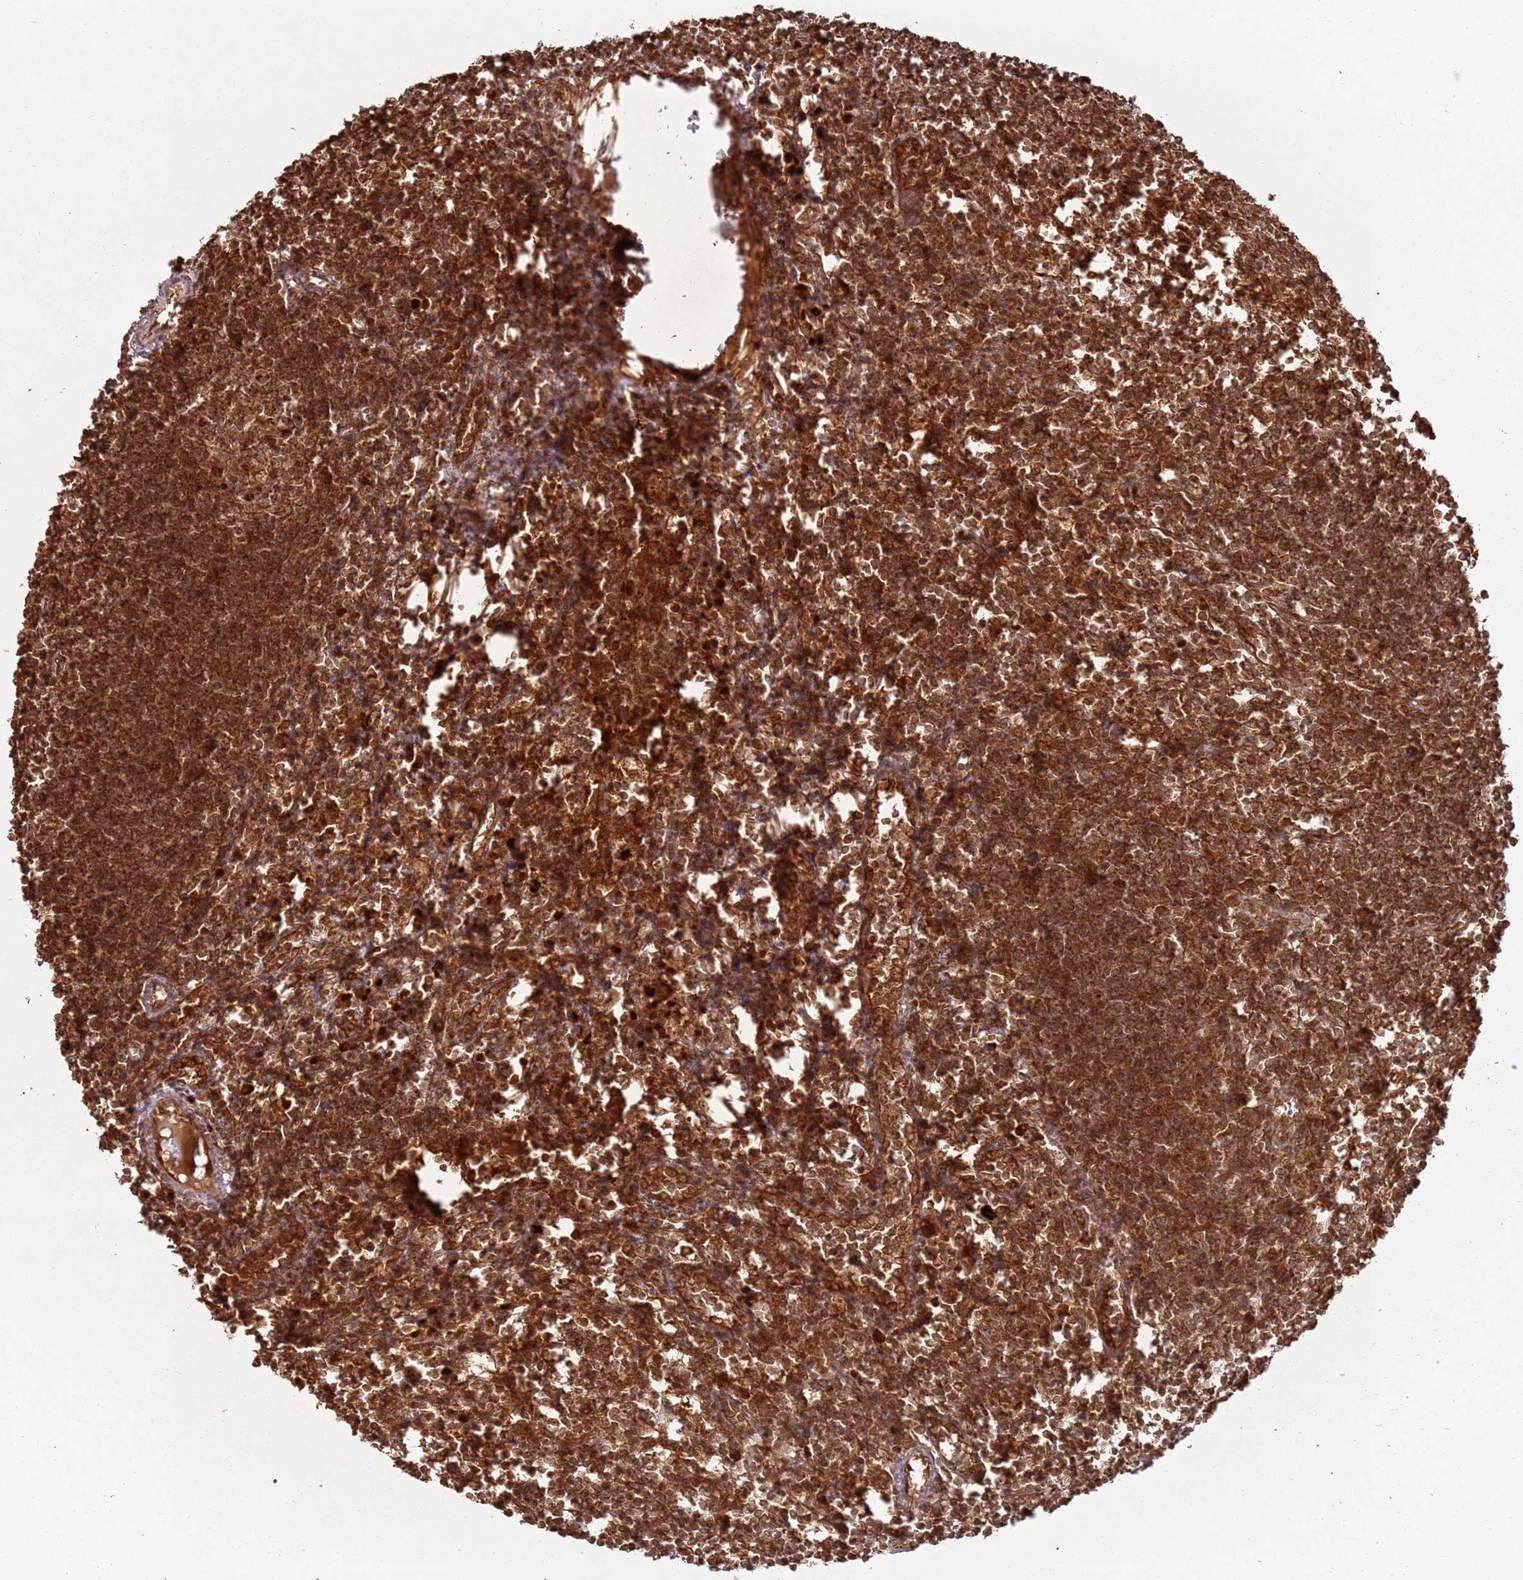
{"staining": {"intensity": "strong", "quantity": ">75%", "location": "cytoplasmic/membranous,nuclear"}, "tissue": "lymph node", "cell_type": "Germinal center cells", "image_type": "normal", "snomed": [{"axis": "morphology", "description": "Normal tissue, NOS"}, {"axis": "morphology", "description": "Malignant melanoma, Metastatic site"}, {"axis": "topography", "description": "Lymph node"}], "caption": "This is an image of IHC staining of benign lymph node, which shows strong staining in the cytoplasmic/membranous,nuclear of germinal center cells.", "gene": "TBC1D13", "patient": {"sex": "male", "age": 41}}